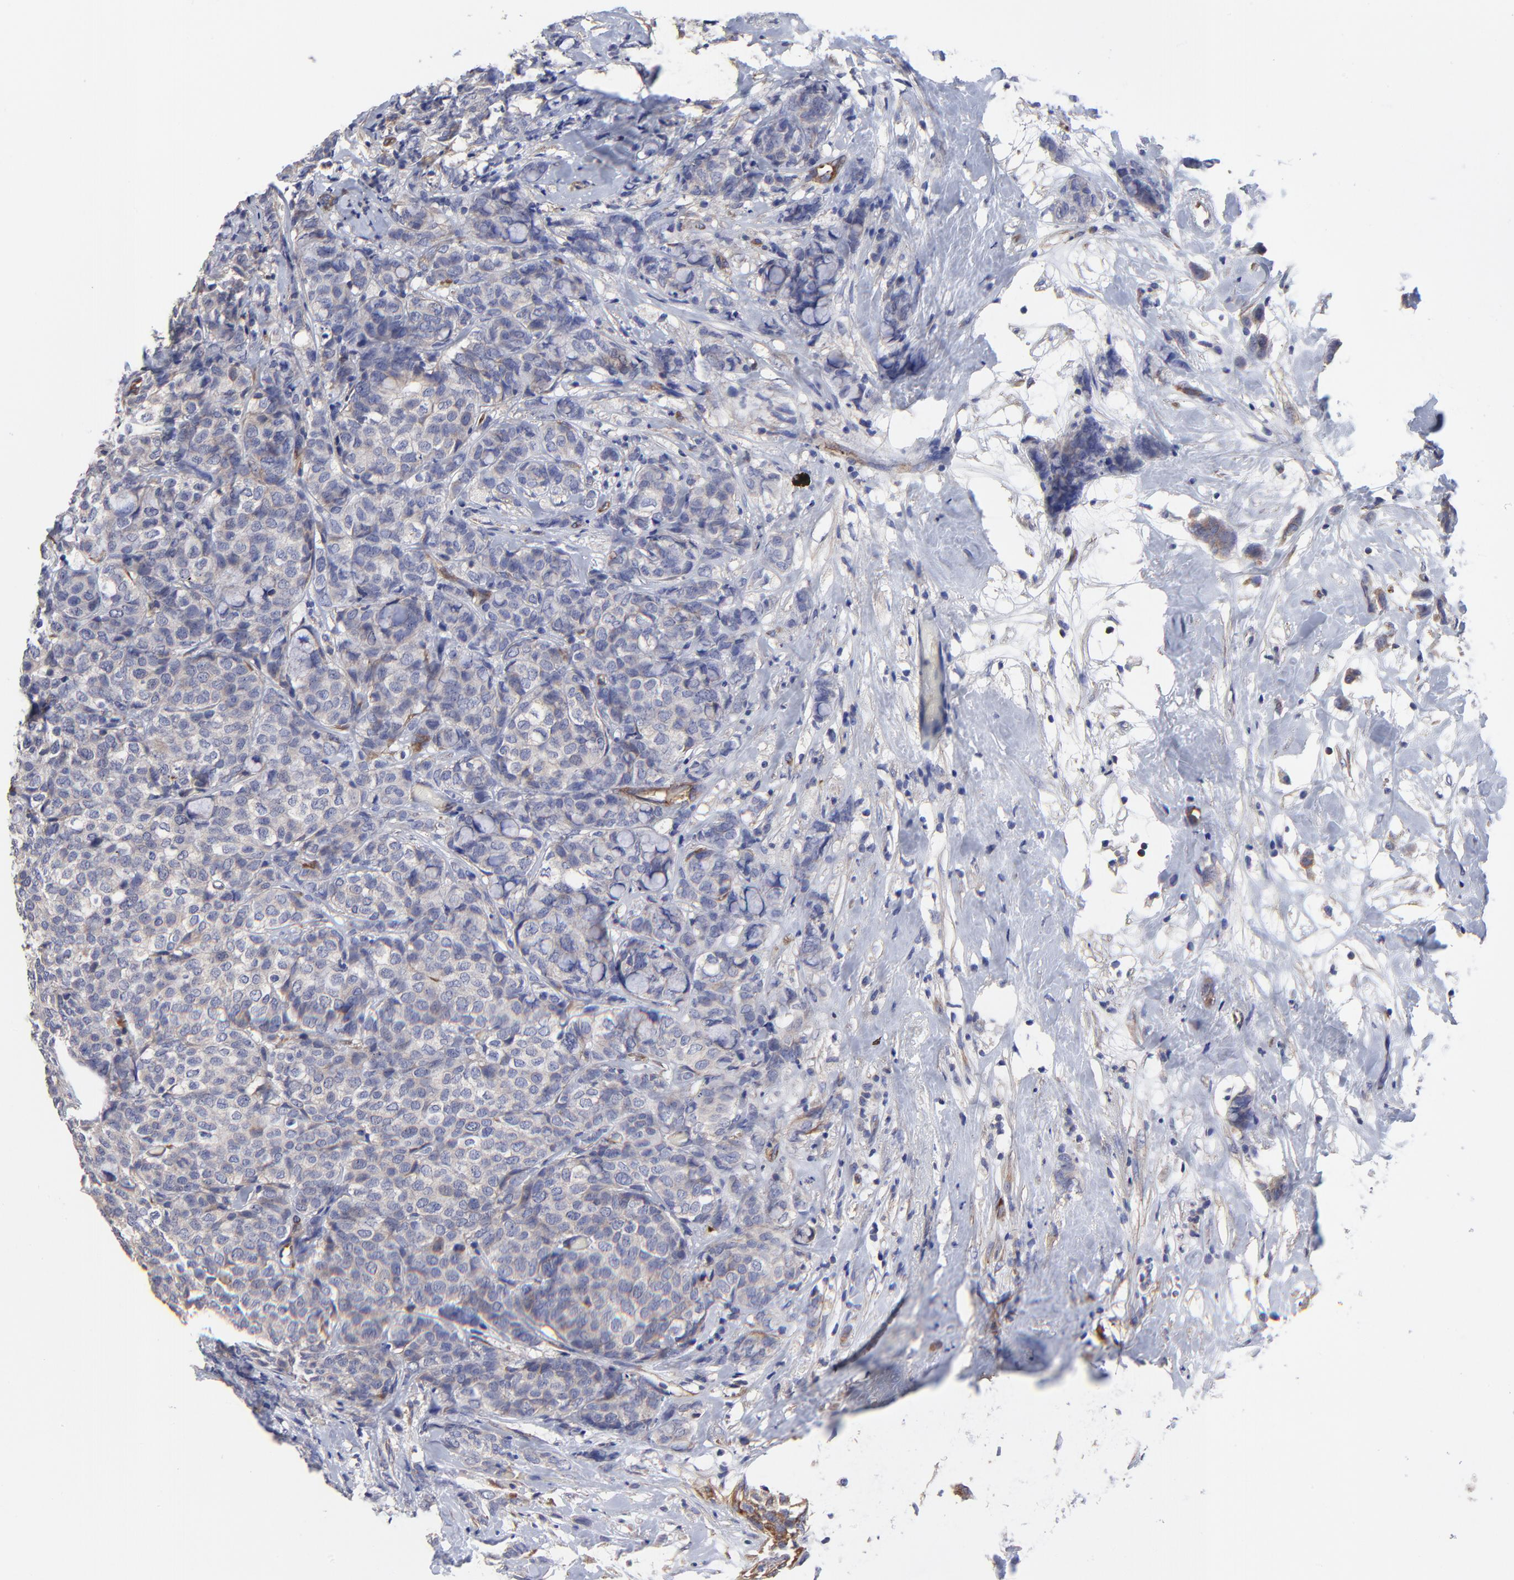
{"staining": {"intensity": "negative", "quantity": "none", "location": "none"}, "tissue": "breast cancer", "cell_type": "Tumor cells", "image_type": "cancer", "snomed": [{"axis": "morphology", "description": "Lobular carcinoma"}, {"axis": "topography", "description": "Breast"}], "caption": "This is an immunohistochemistry (IHC) photomicrograph of breast cancer (lobular carcinoma). There is no positivity in tumor cells.", "gene": "SULF2", "patient": {"sex": "female", "age": 60}}